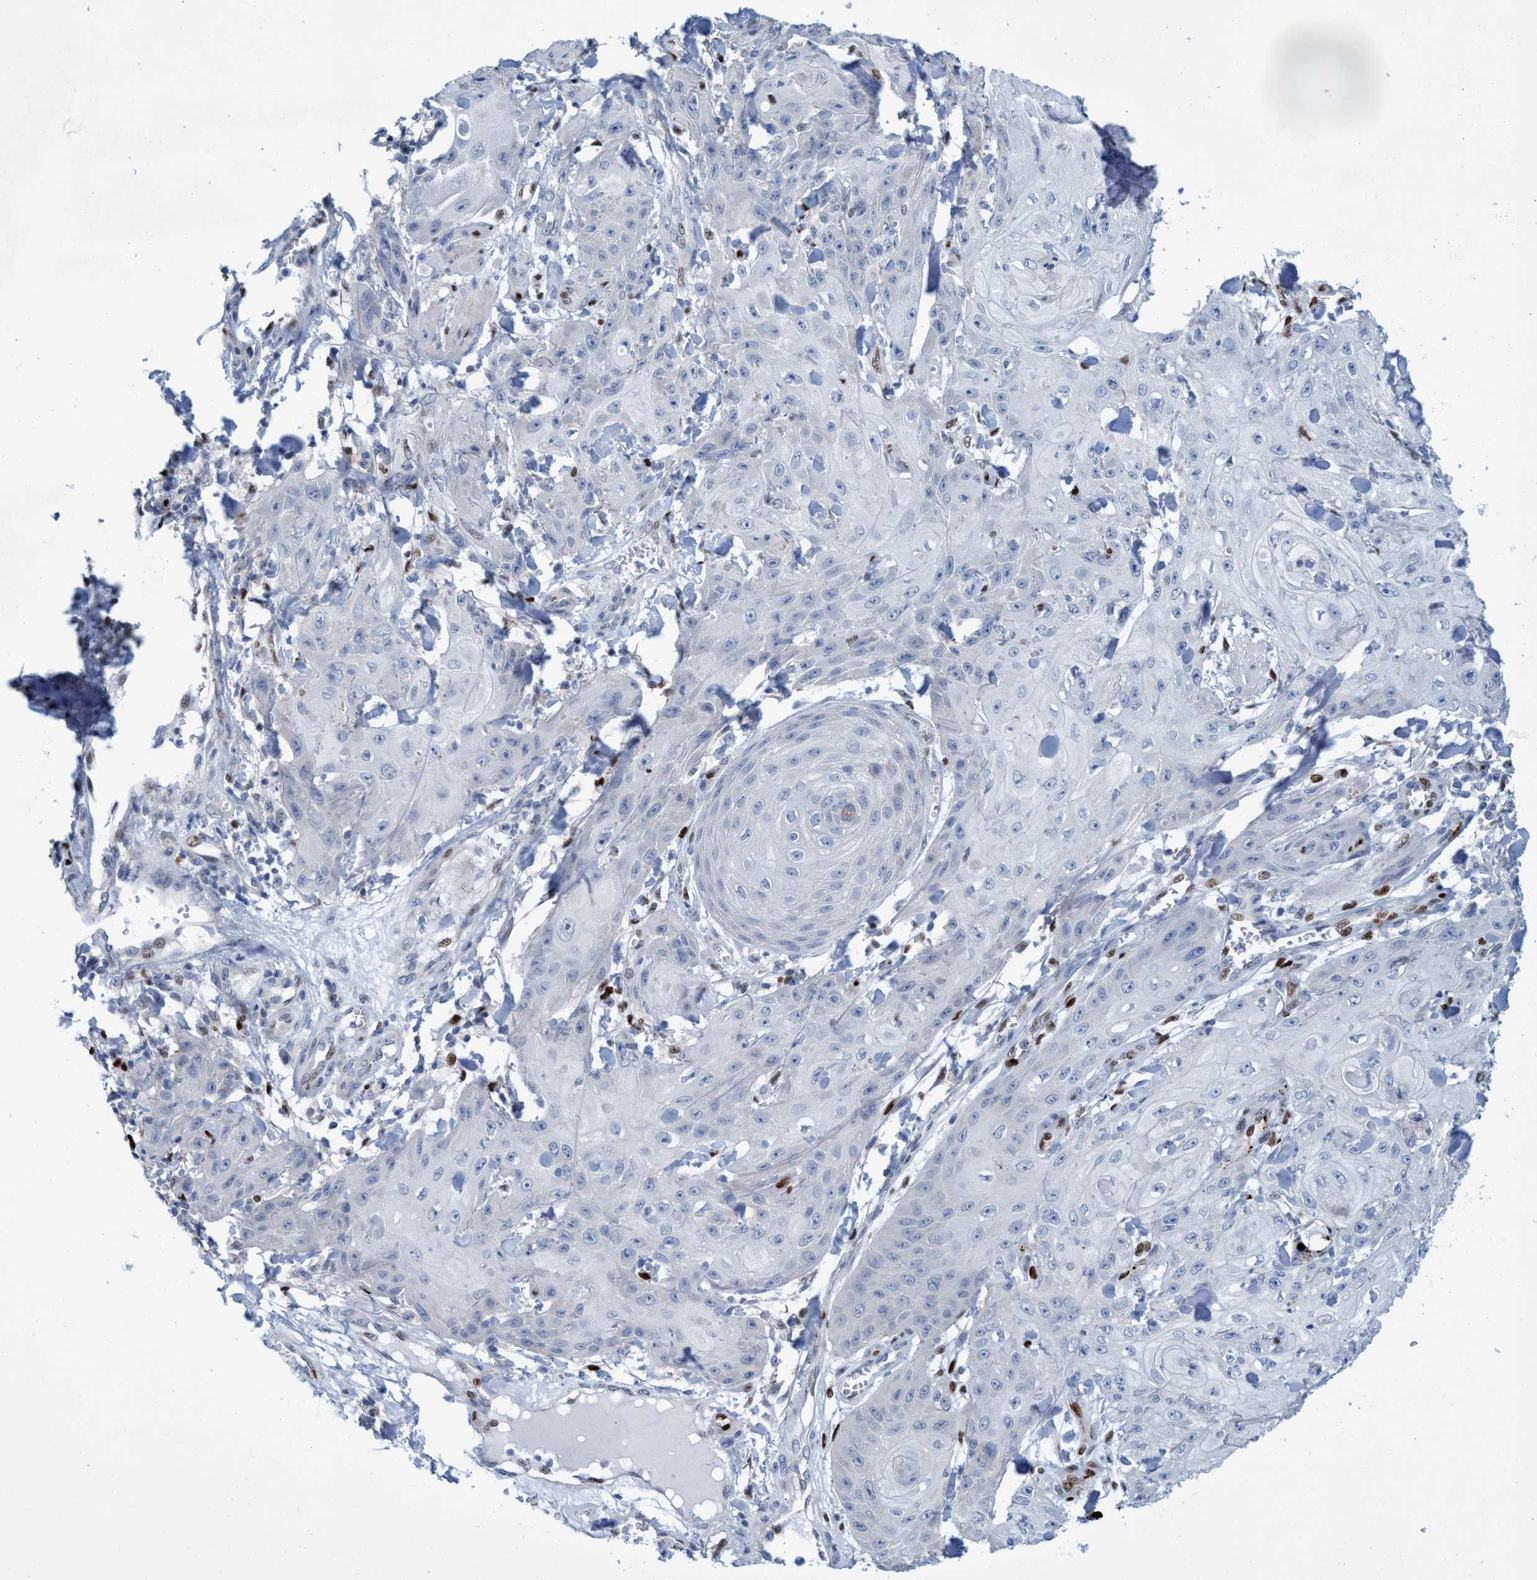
{"staining": {"intensity": "negative", "quantity": "none", "location": "none"}, "tissue": "skin cancer", "cell_type": "Tumor cells", "image_type": "cancer", "snomed": [{"axis": "morphology", "description": "Squamous cell carcinoma, NOS"}, {"axis": "topography", "description": "Skin"}], "caption": "The image demonstrates no significant positivity in tumor cells of squamous cell carcinoma (skin).", "gene": "R3HCC1", "patient": {"sex": "male", "age": 74}}